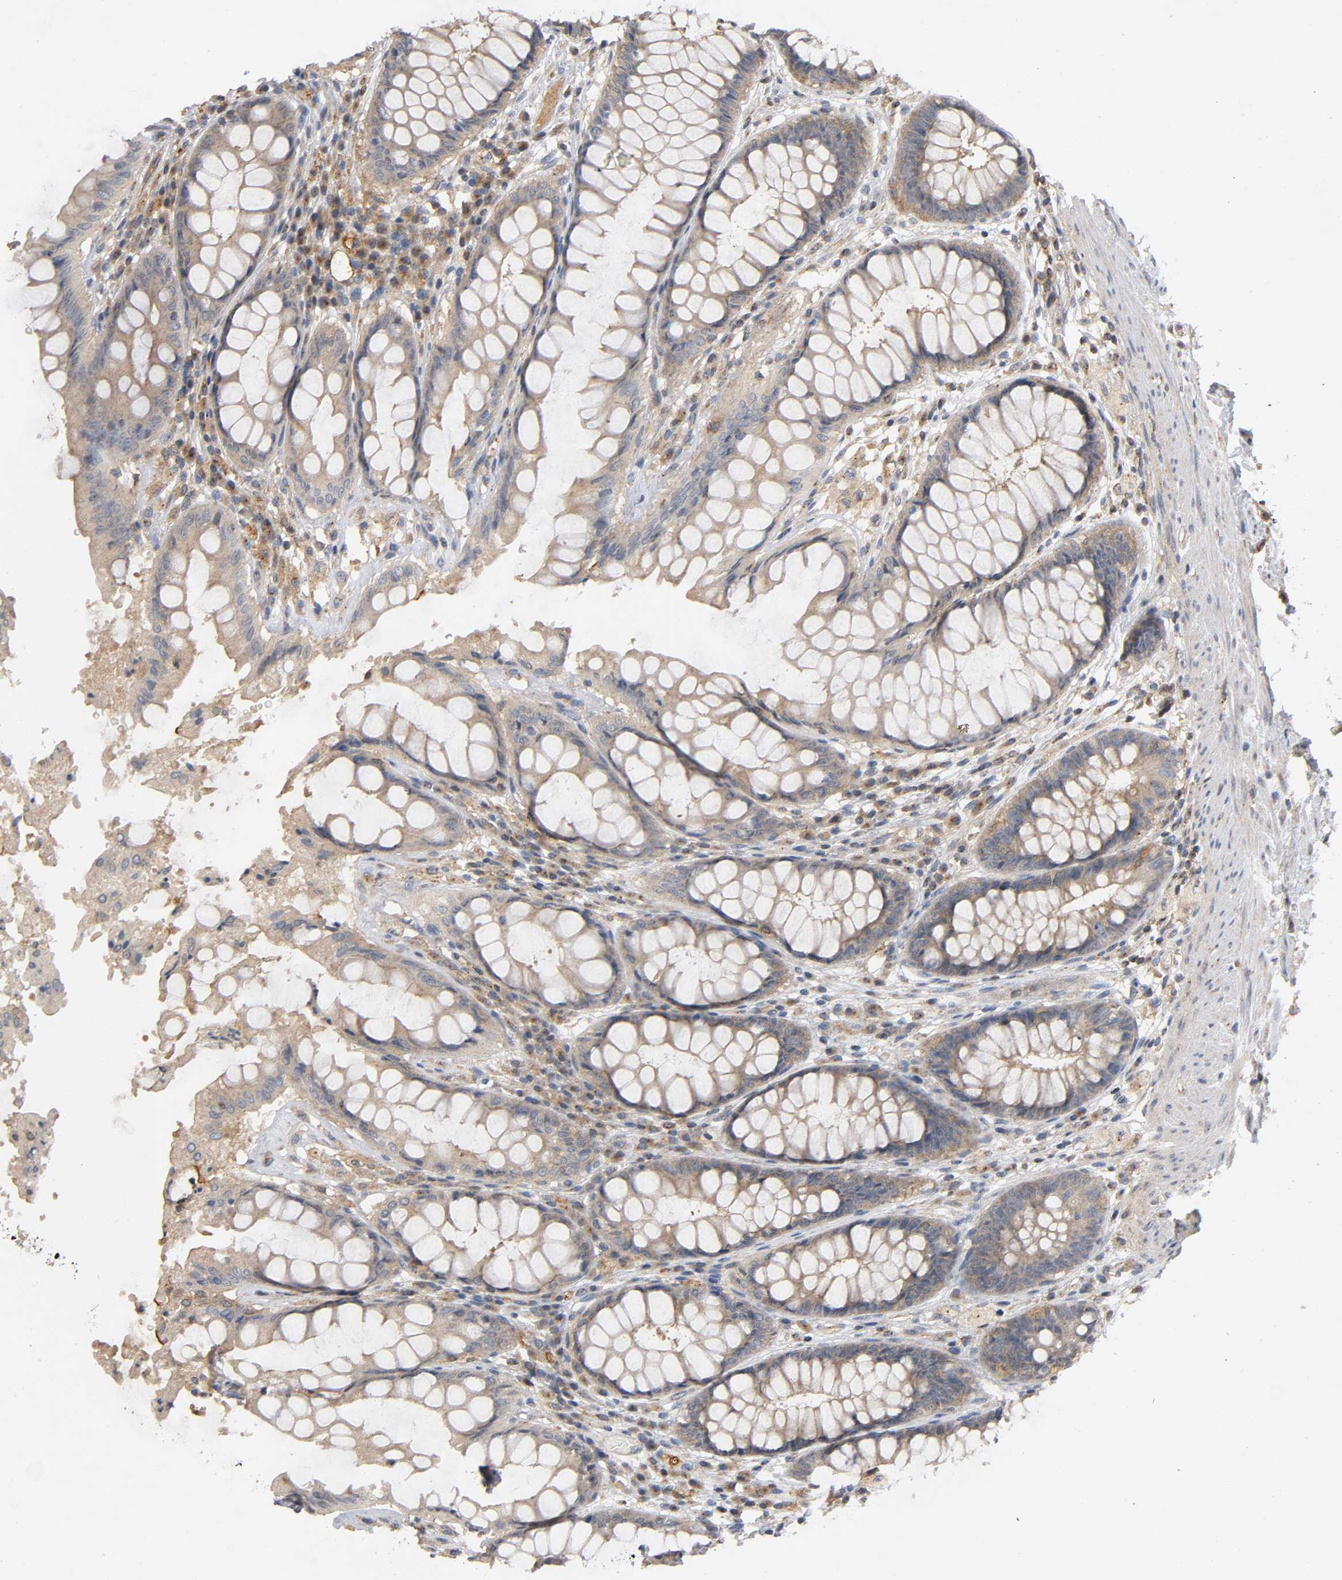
{"staining": {"intensity": "moderate", "quantity": ">75%", "location": "cytoplasmic/membranous"}, "tissue": "rectum", "cell_type": "Glandular cells", "image_type": "normal", "snomed": [{"axis": "morphology", "description": "Normal tissue, NOS"}, {"axis": "topography", "description": "Rectum"}], "caption": "Immunohistochemical staining of normal rectum exhibits >75% levels of moderate cytoplasmic/membranous protein positivity in about >75% of glandular cells. (Brightfield microscopy of DAB IHC at high magnification).", "gene": "IKBKB", "patient": {"sex": "female", "age": 46}}